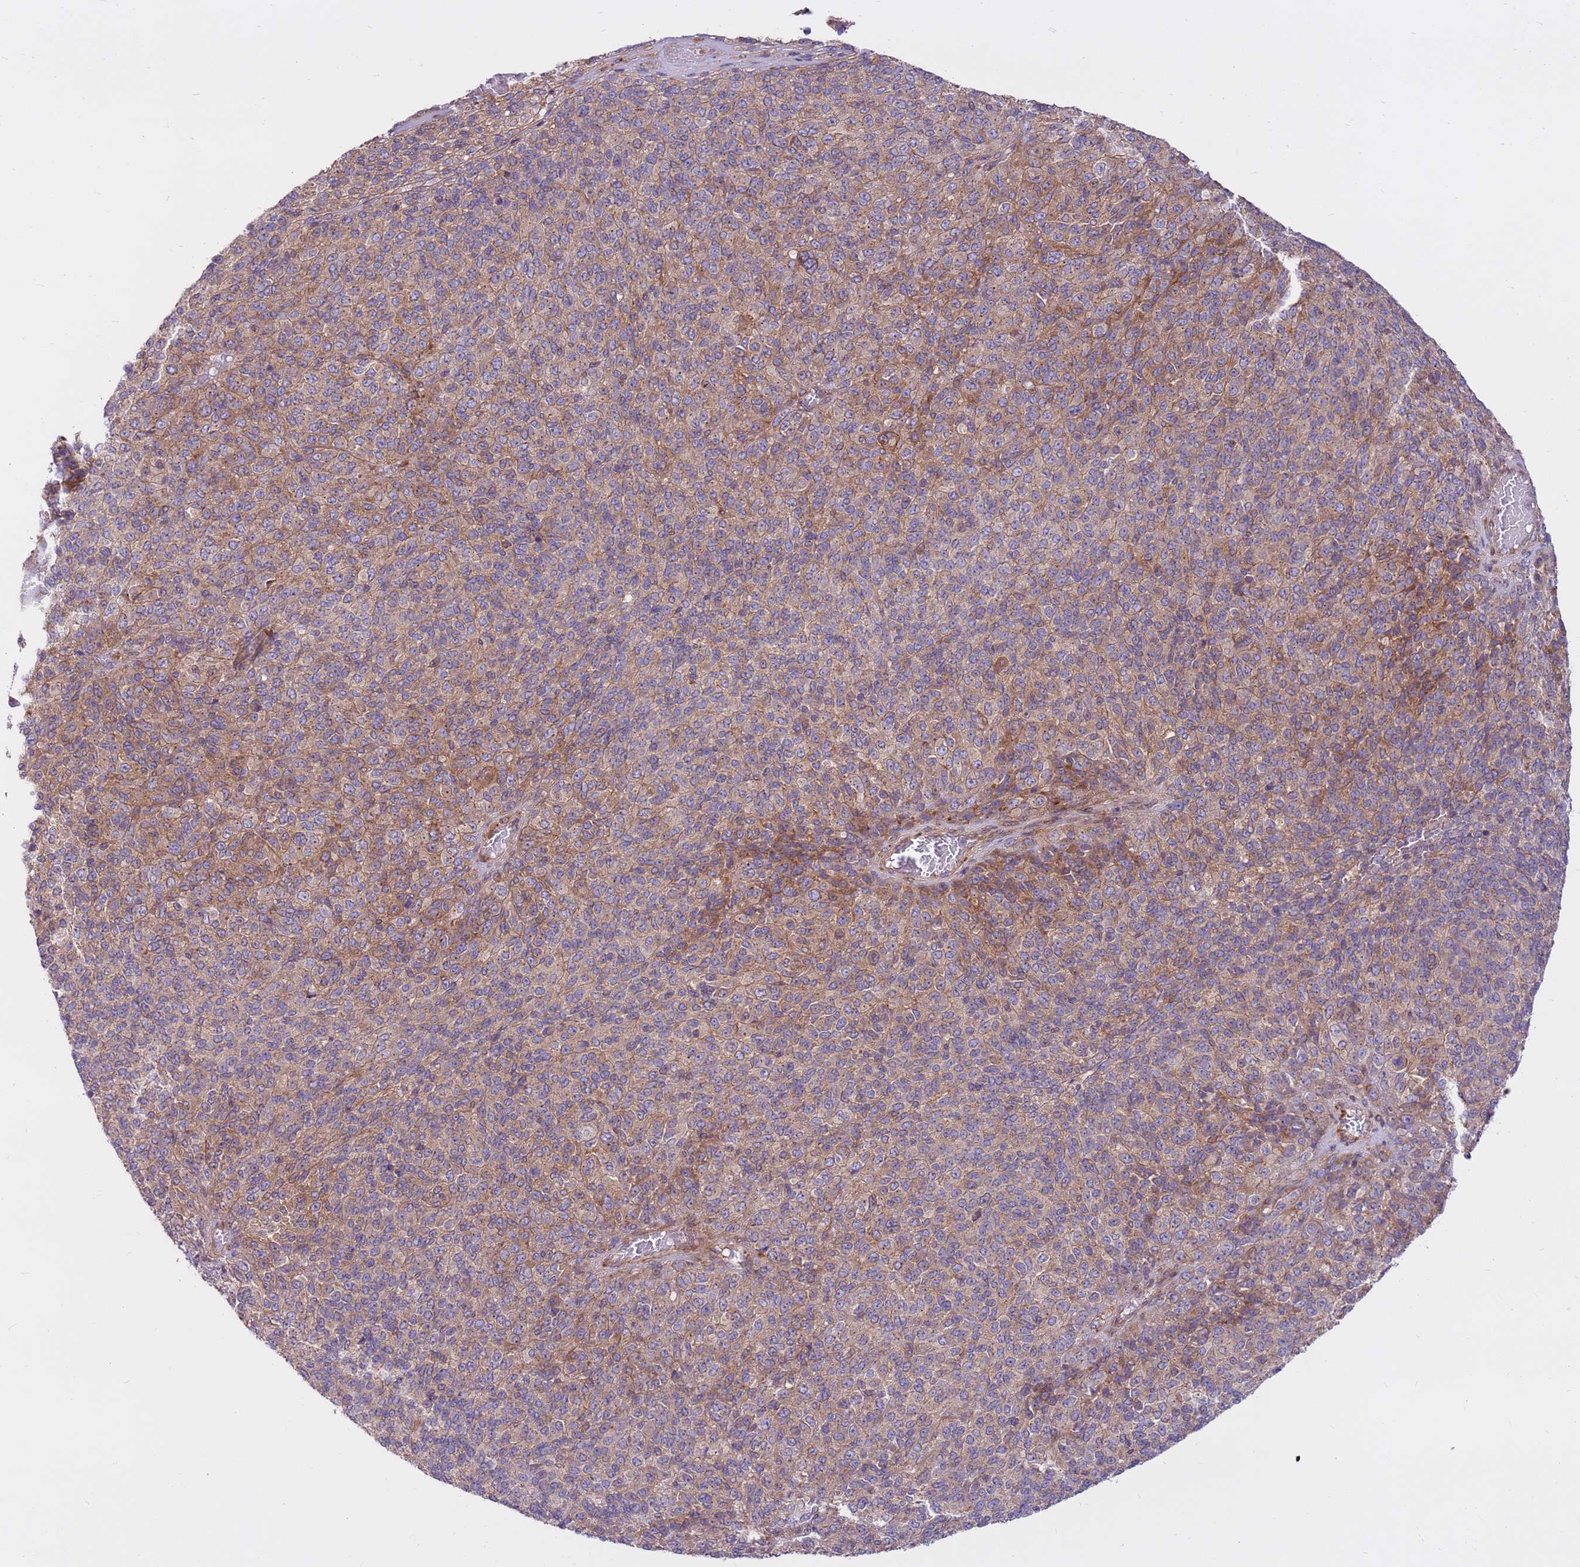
{"staining": {"intensity": "weak", "quantity": "25%-75%", "location": "cytoplasmic/membranous"}, "tissue": "melanoma", "cell_type": "Tumor cells", "image_type": "cancer", "snomed": [{"axis": "morphology", "description": "Malignant melanoma, Metastatic site"}, {"axis": "topography", "description": "Brain"}], "caption": "A low amount of weak cytoplasmic/membranous positivity is appreciated in about 25%-75% of tumor cells in malignant melanoma (metastatic site) tissue.", "gene": "DDX19B", "patient": {"sex": "female", "age": 56}}